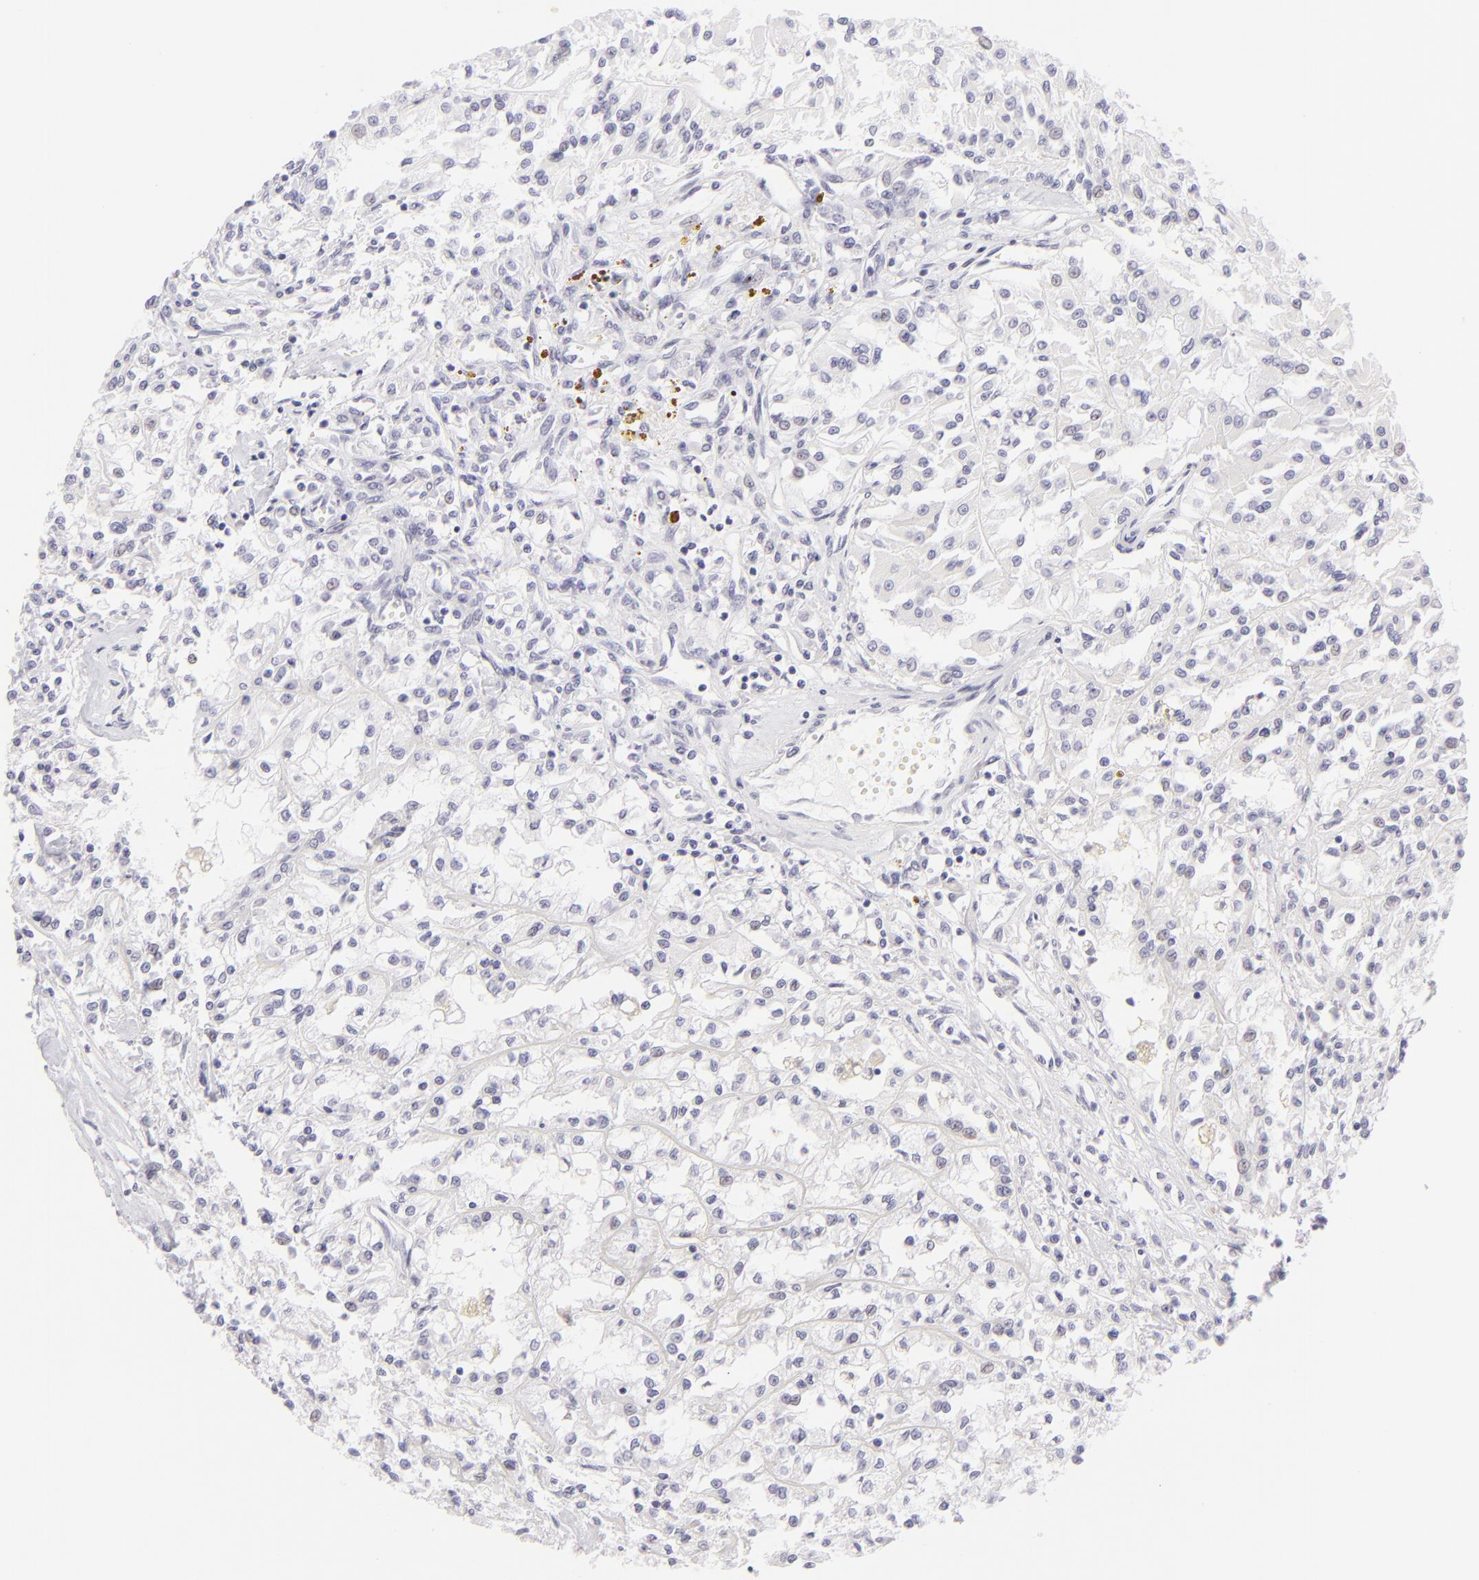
{"staining": {"intensity": "negative", "quantity": "none", "location": "none"}, "tissue": "renal cancer", "cell_type": "Tumor cells", "image_type": "cancer", "snomed": [{"axis": "morphology", "description": "Adenocarcinoma, NOS"}, {"axis": "topography", "description": "Kidney"}], "caption": "High power microscopy histopathology image of an immunohistochemistry photomicrograph of renal cancer (adenocarcinoma), revealing no significant expression in tumor cells.", "gene": "FCER2", "patient": {"sex": "male", "age": 78}}